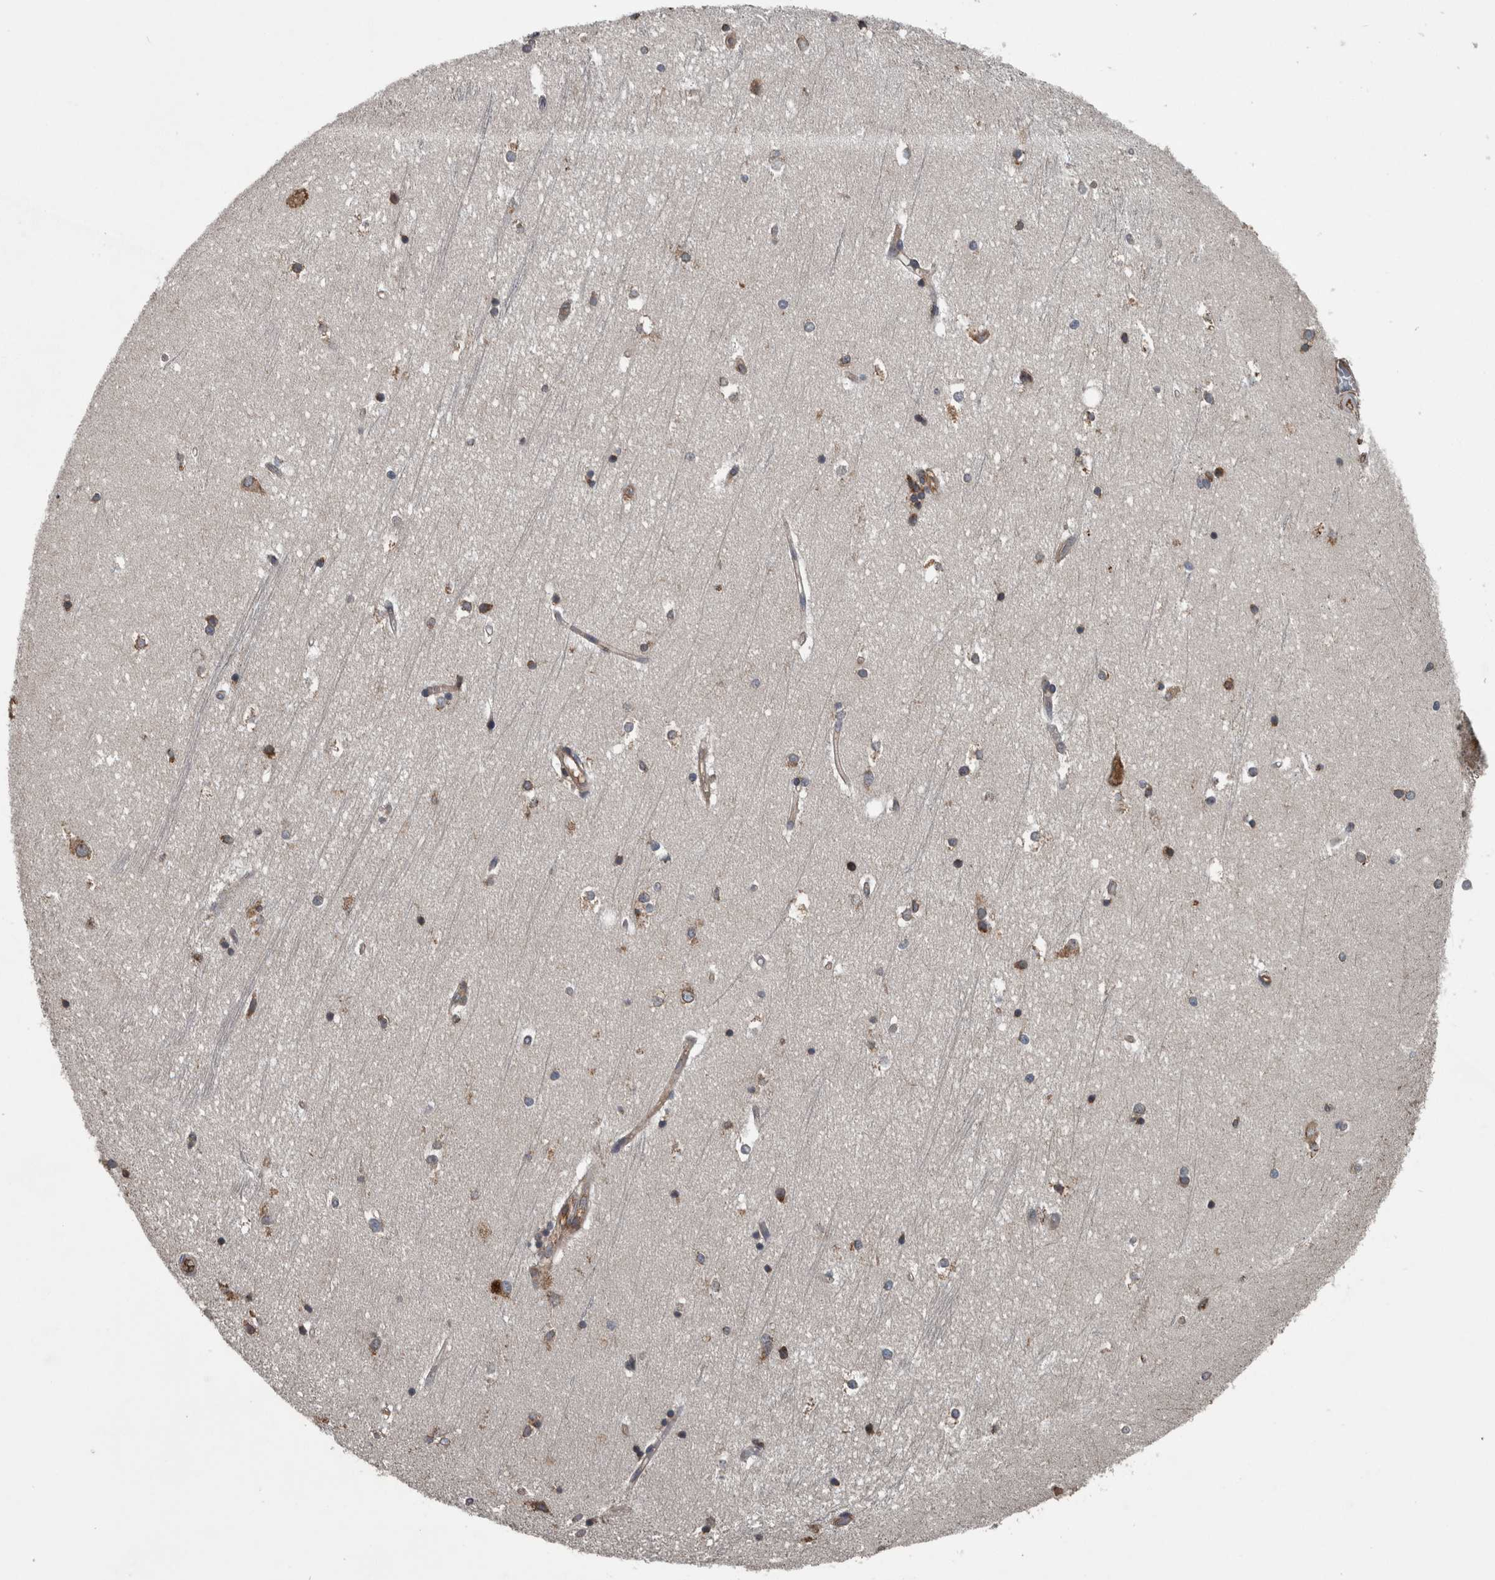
{"staining": {"intensity": "moderate", "quantity": "25%-75%", "location": "cytoplasmic/membranous"}, "tissue": "hippocampus", "cell_type": "Glial cells", "image_type": "normal", "snomed": [{"axis": "morphology", "description": "Normal tissue, NOS"}, {"axis": "topography", "description": "Hippocampus"}], "caption": "Immunohistochemical staining of benign hippocampus reveals moderate cytoplasmic/membranous protein expression in about 25%-75% of glial cells.", "gene": "EXOC8", "patient": {"sex": "male", "age": 45}}